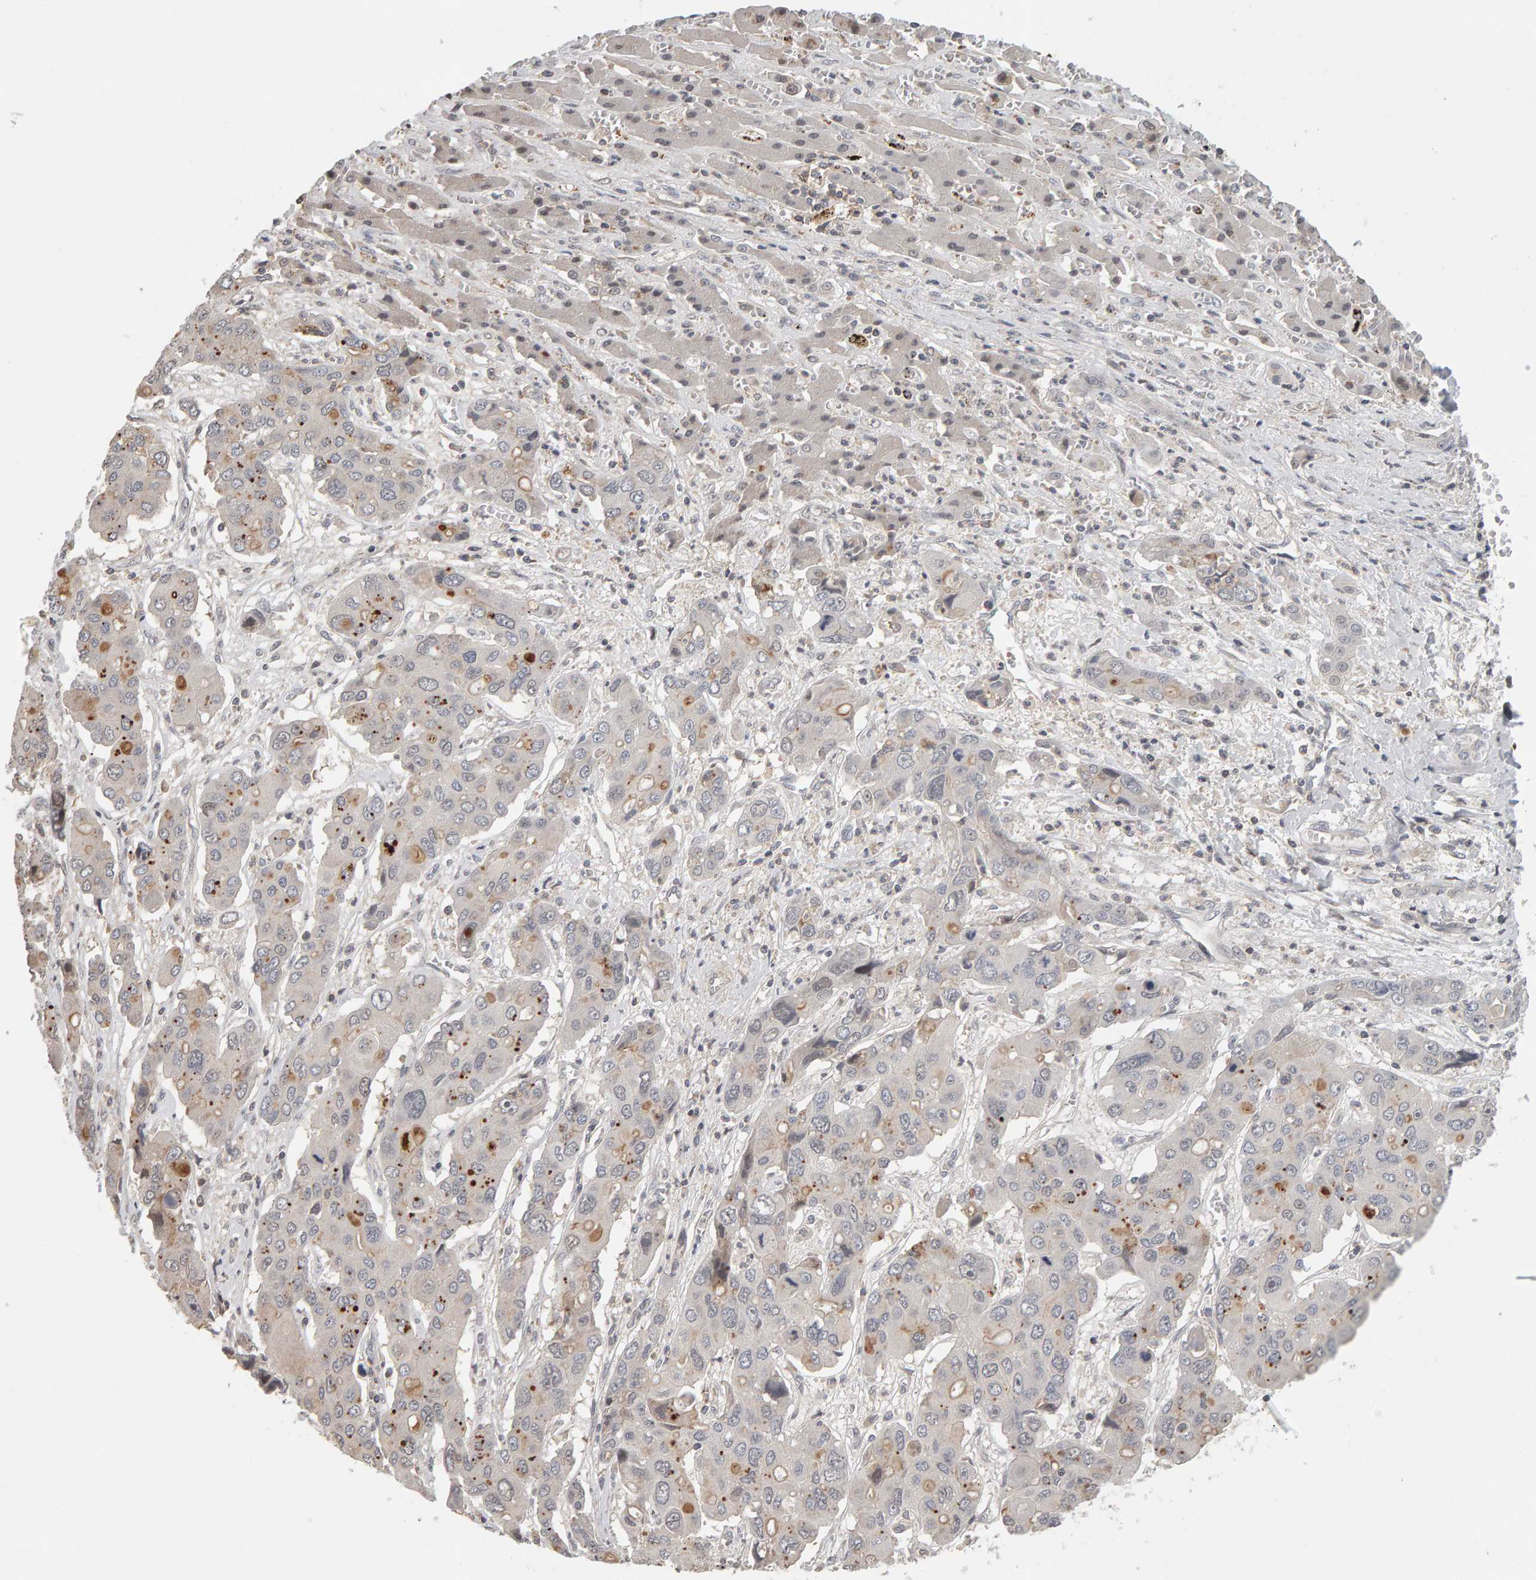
{"staining": {"intensity": "negative", "quantity": "none", "location": "none"}, "tissue": "liver cancer", "cell_type": "Tumor cells", "image_type": "cancer", "snomed": [{"axis": "morphology", "description": "Cholangiocarcinoma"}, {"axis": "topography", "description": "Liver"}], "caption": "High power microscopy micrograph of an immunohistochemistry (IHC) micrograph of liver cancer, revealing no significant positivity in tumor cells.", "gene": "TEFM", "patient": {"sex": "male", "age": 67}}